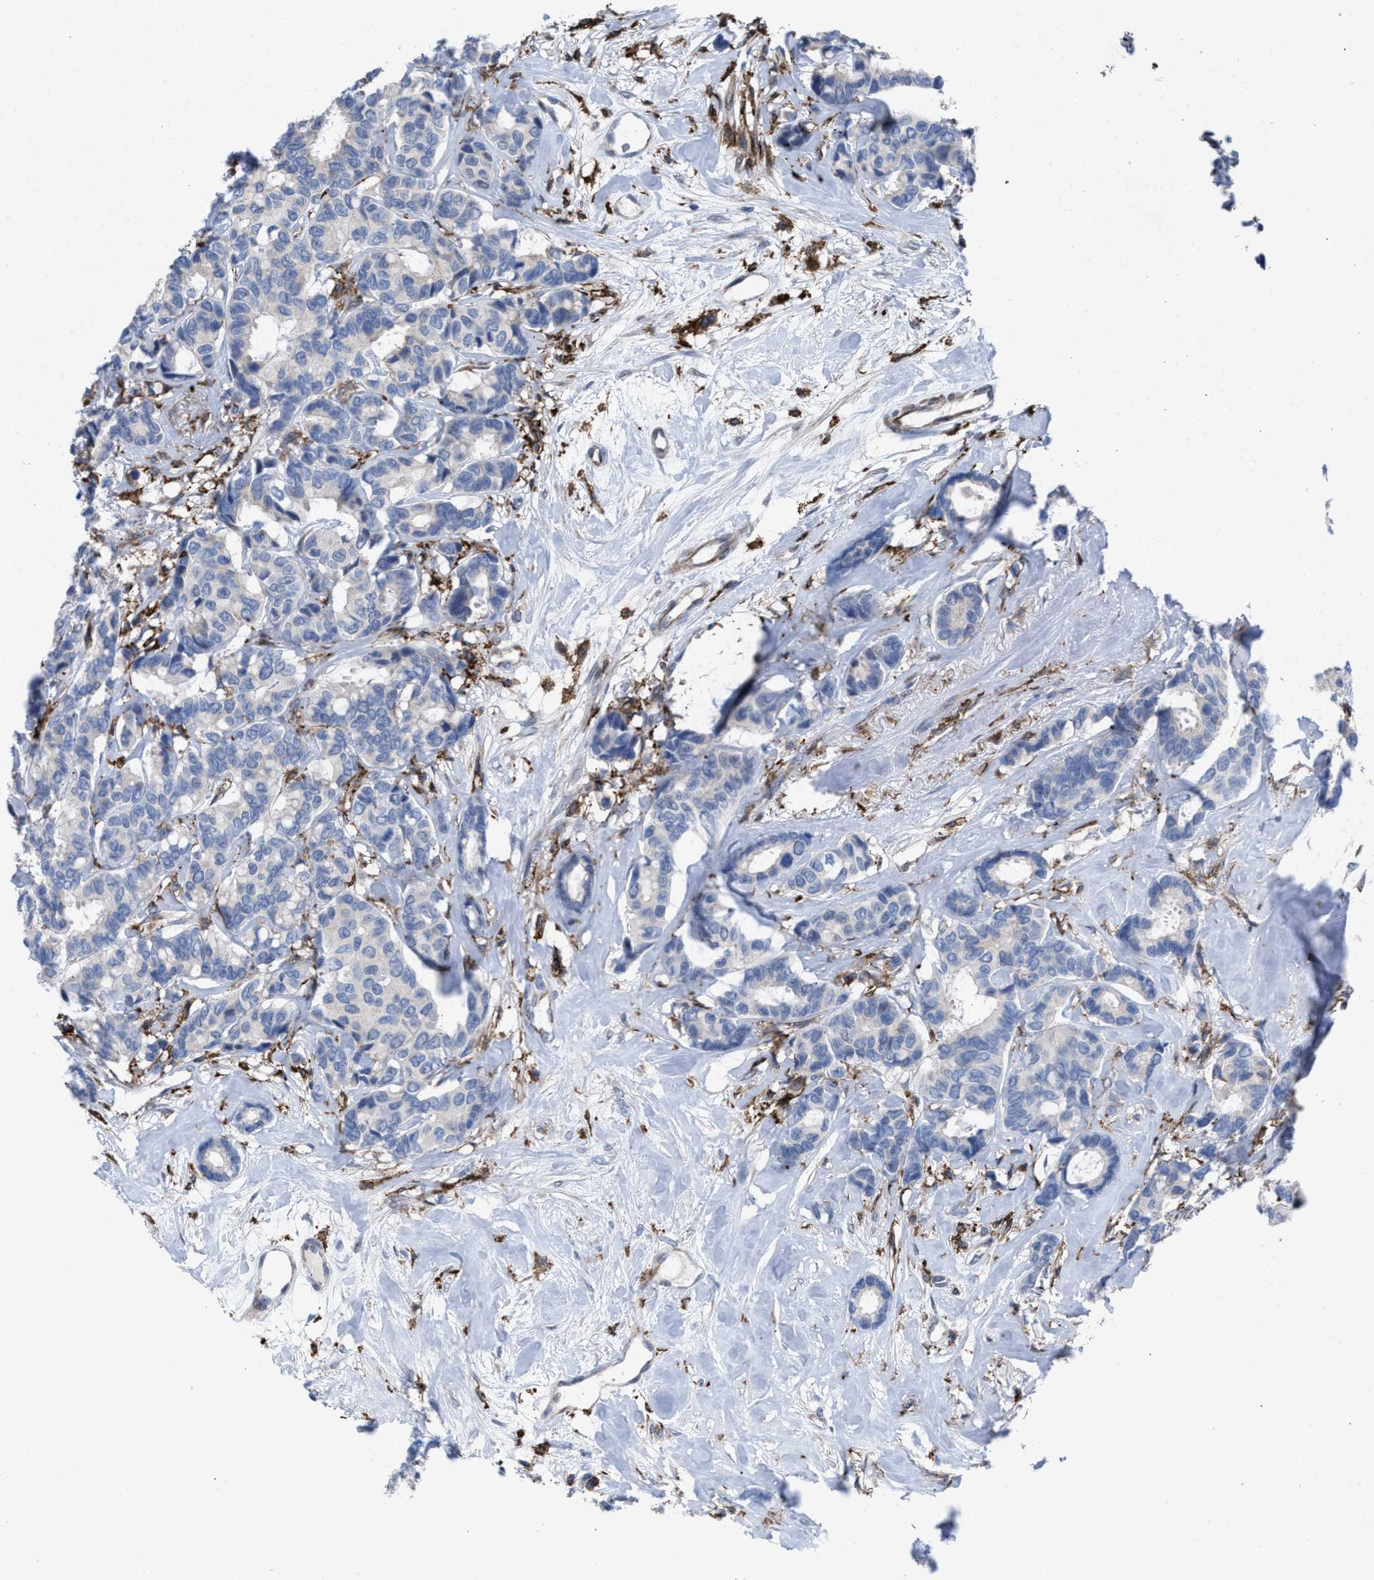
{"staining": {"intensity": "negative", "quantity": "none", "location": "none"}, "tissue": "breast cancer", "cell_type": "Tumor cells", "image_type": "cancer", "snomed": [{"axis": "morphology", "description": "Duct carcinoma"}, {"axis": "topography", "description": "Breast"}], "caption": "Immunohistochemical staining of human breast cancer displays no significant staining in tumor cells.", "gene": "SLC47A1", "patient": {"sex": "female", "age": 87}}